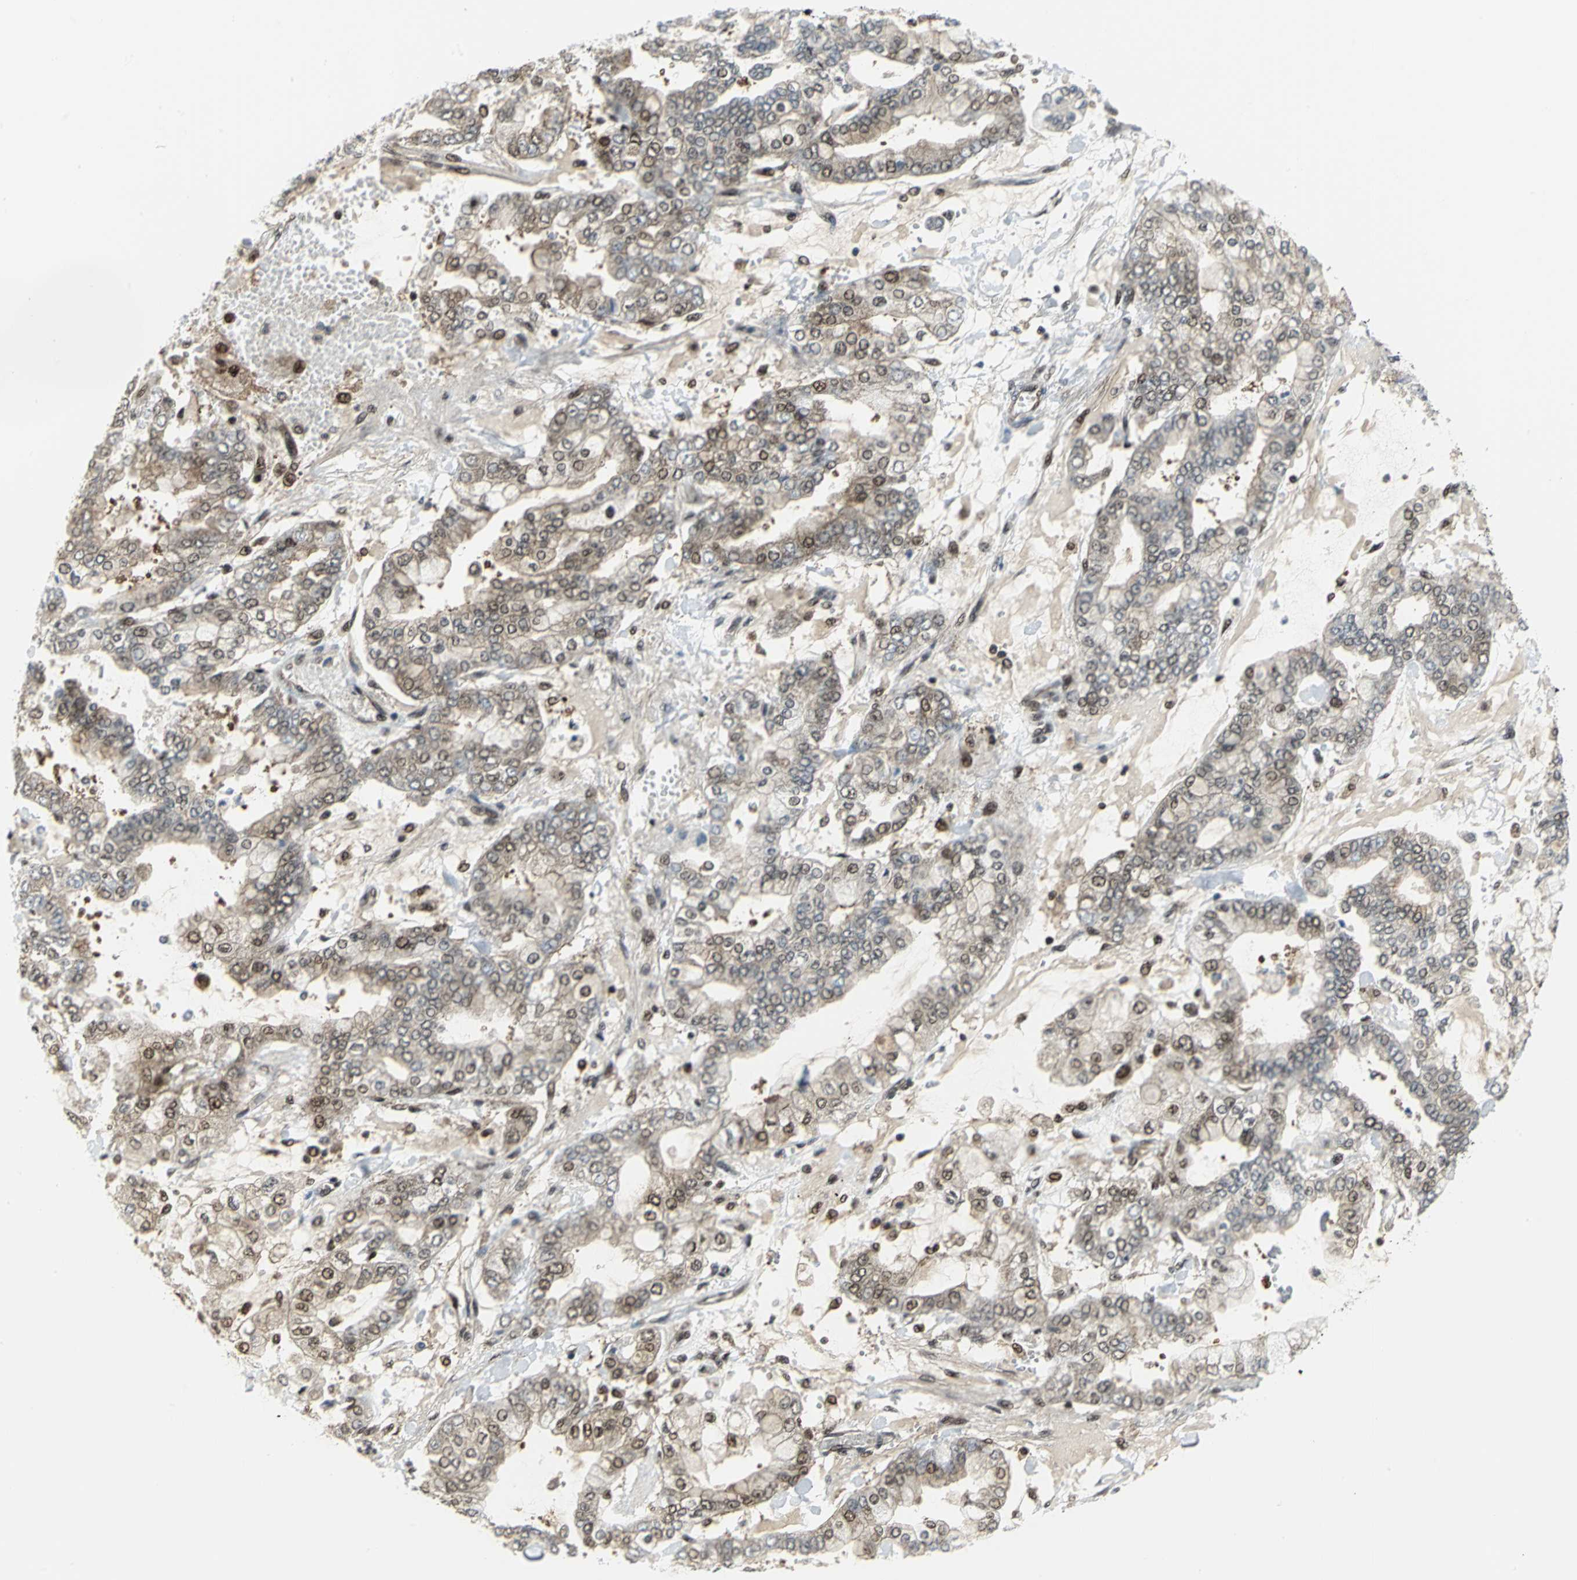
{"staining": {"intensity": "moderate", "quantity": "25%-75%", "location": "nuclear"}, "tissue": "stomach cancer", "cell_type": "Tumor cells", "image_type": "cancer", "snomed": [{"axis": "morphology", "description": "Normal tissue, NOS"}, {"axis": "morphology", "description": "Adenocarcinoma, NOS"}, {"axis": "topography", "description": "Stomach, upper"}, {"axis": "topography", "description": "Stomach"}], "caption": "Immunohistochemical staining of stomach cancer (adenocarcinoma) displays medium levels of moderate nuclear positivity in about 25%-75% of tumor cells. Using DAB (3,3'-diaminobenzidine) (brown) and hematoxylin (blue) stains, captured at high magnification using brightfield microscopy.", "gene": "PSMA4", "patient": {"sex": "male", "age": 76}}